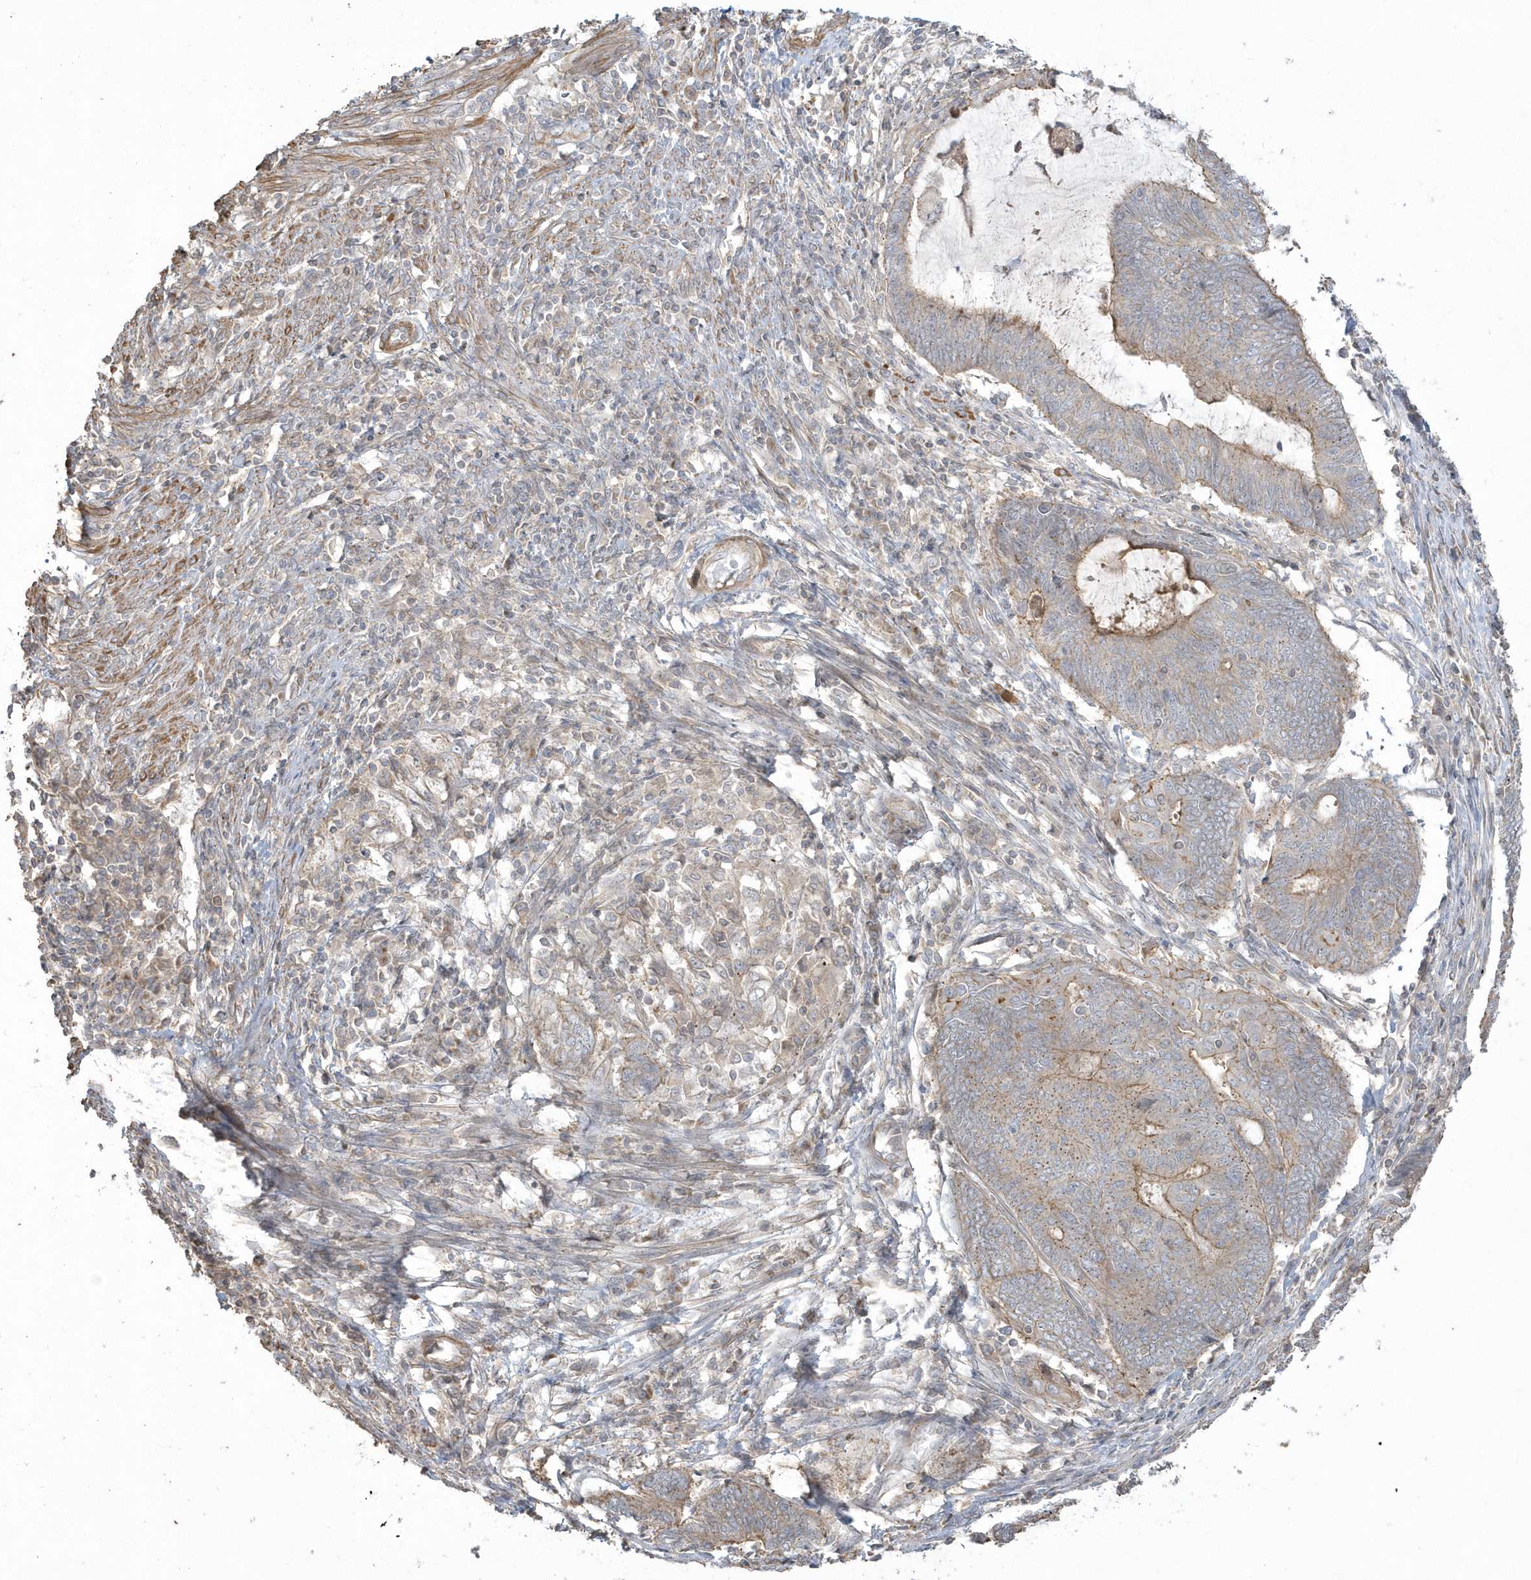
{"staining": {"intensity": "weak", "quantity": "<25%", "location": "cytoplasmic/membranous"}, "tissue": "endometrial cancer", "cell_type": "Tumor cells", "image_type": "cancer", "snomed": [{"axis": "morphology", "description": "Adenocarcinoma, NOS"}, {"axis": "topography", "description": "Uterus"}, {"axis": "topography", "description": "Endometrium"}], "caption": "Endometrial cancer (adenocarcinoma) was stained to show a protein in brown. There is no significant expression in tumor cells.", "gene": "ARMC8", "patient": {"sex": "female", "age": 70}}